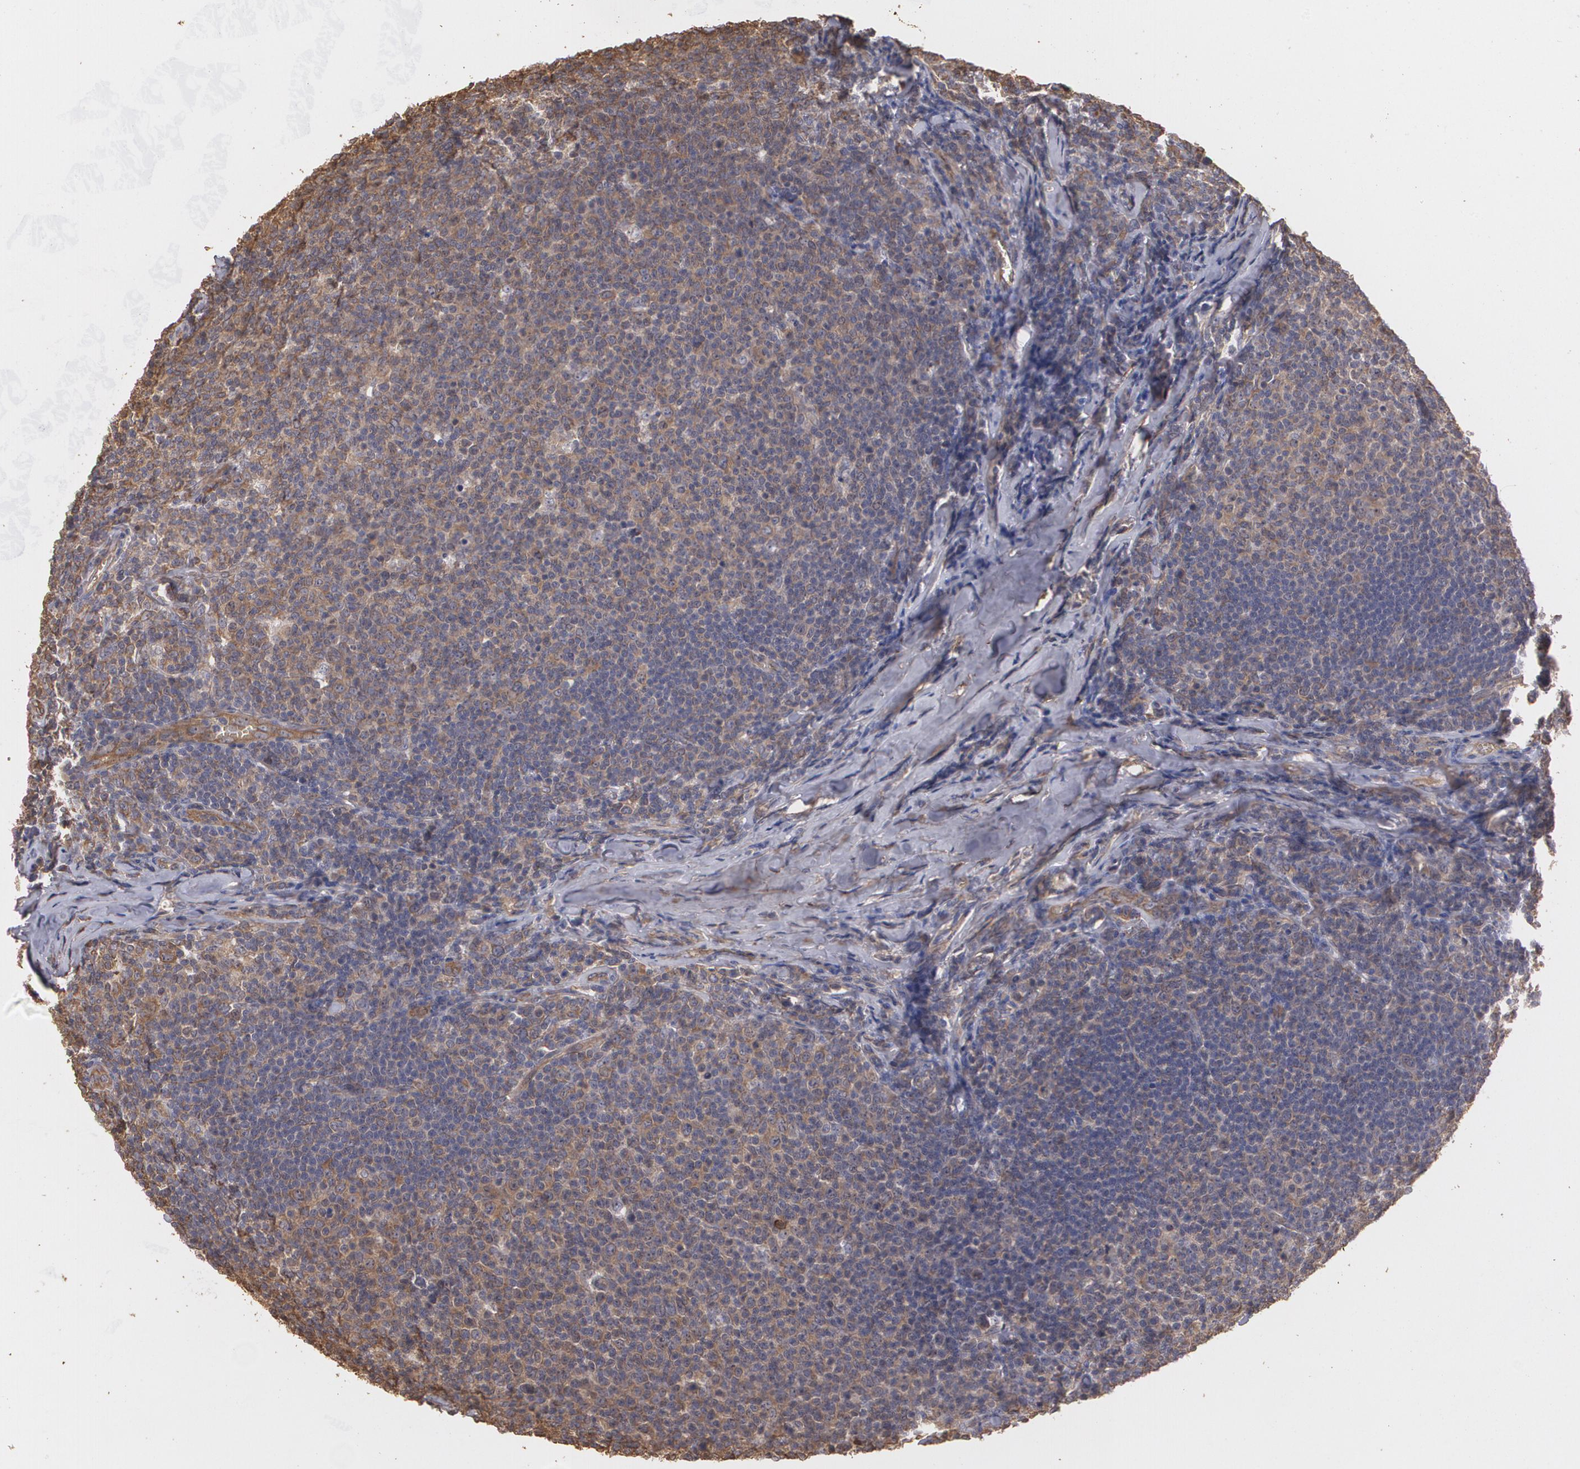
{"staining": {"intensity": "weak", "quantity": "<25%", "location": "cytoplasmic/membranous"}, "tissue": "lymphoma", "cell_type": "Tumor cells", "image_type": "cancer", "snomed": [{"axis": "morphology", "description": "Malignant lymphoma, non-Hodgkin's type, Low grade"}, {"axis": "topography", "description": "Lymph node"}], "caption": "Low-grade malignant lymphoma, non-Hodgkin's type was stained to show a protein in brown. There is no significant expression in tumor cells. (Brightfield microscopy of DAB (3,3'-diaminobenzidine) immunohistochemistry (IHC) at high magnification).", "gene": "PON1", "patient": {"sex": "male", "age": 74}}